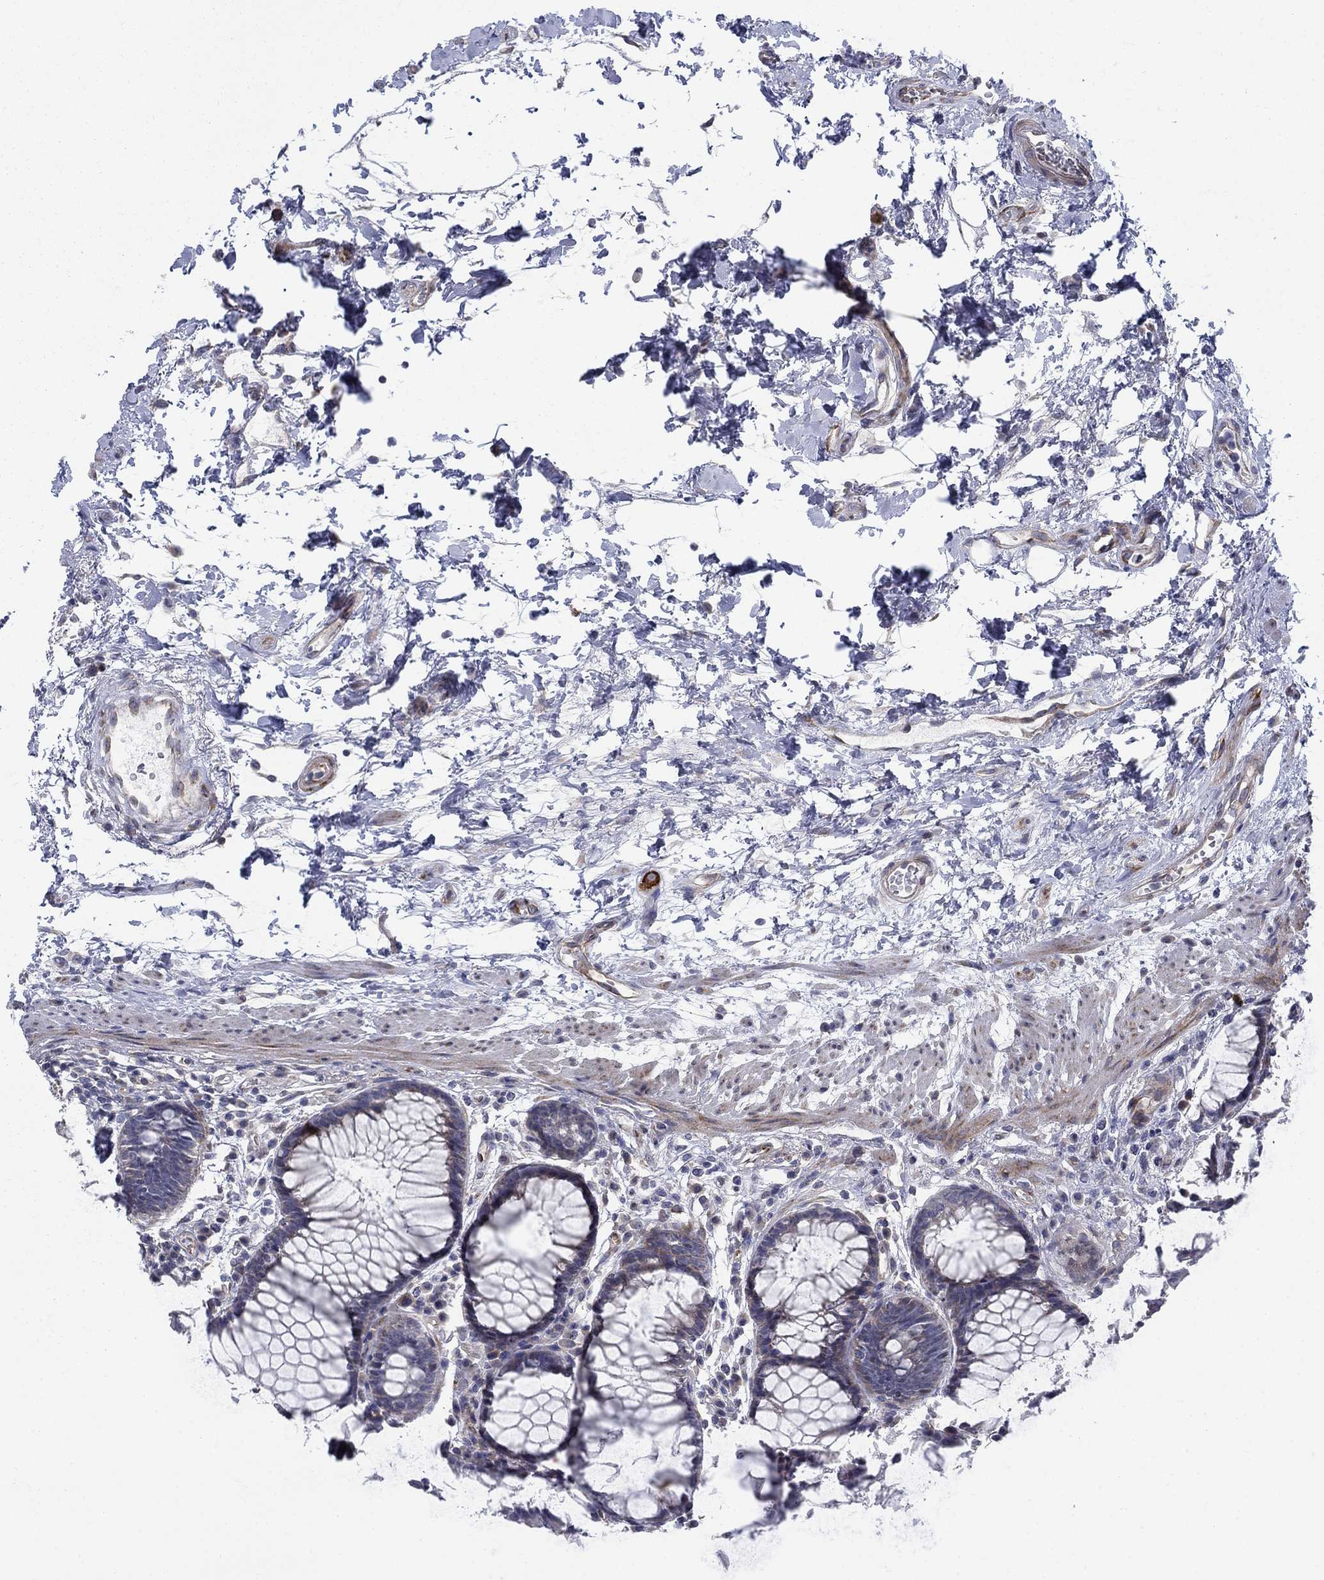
{"staining": {"intensity": "moderate", "quantity": "25%-75%", "location": "cytoplasmic/membranous"}, "tissue": "rectum", "cell_type": "Glandular cells", "image_type": "normal", "snomed": [{"axis": "morphology", "description": "Normal tissue, NOS"}, {"axis": "topography", "description": "Rectum"}], "caption": "IHC (DAB (3,3'-diaminobenzidine)) staining of normal rectum exhibits moderate cytoplasmic/membranous protein staining in about 25%-75% of glandular cells.", "gene": "FXR1", "patient": {"sex": "female", "age": 68}}